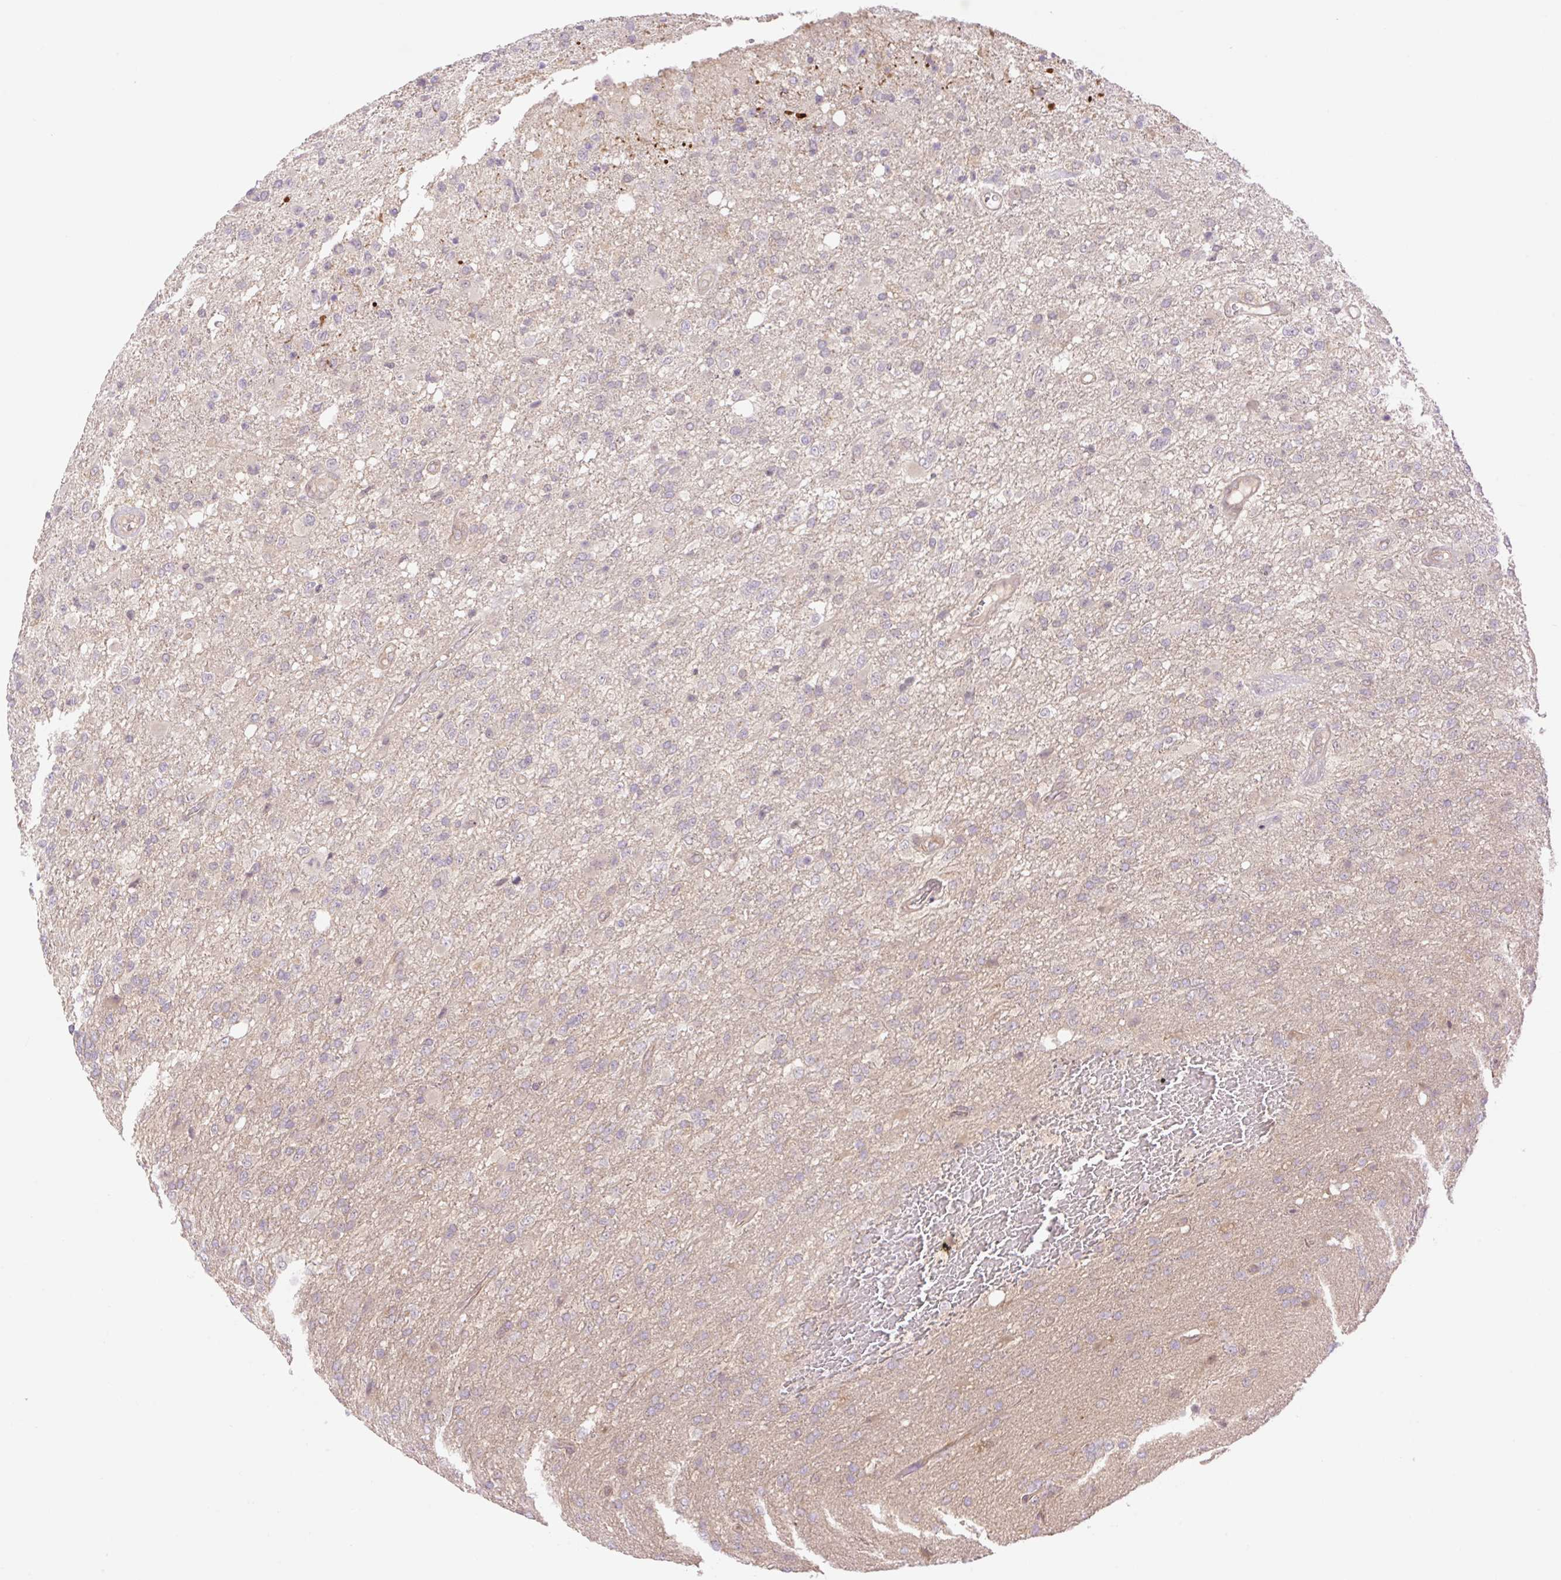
{"staining": {"intensity": "negative", "quantity": "none", "location": "none"}, "tissue": "glioma", "cell_type": "Tumor cells", "image_type": "cancer", "snomed": [{"axis": "morphology", "description": "Glioma, malignant, High grade"}, {"axis": "topography", "description": "Brain"}], "caption": "Glioma was stained to show a protein in brown. There is no significant expression in tumor cells. (Stains: DAB (3,3'-diaminobenzidine) IHC with hematoxylin counter stain, Microscopy: brightfield microscopy at high magnification).", "gene": "VPS25", "patient": {"sex": "female", "age": 74}}